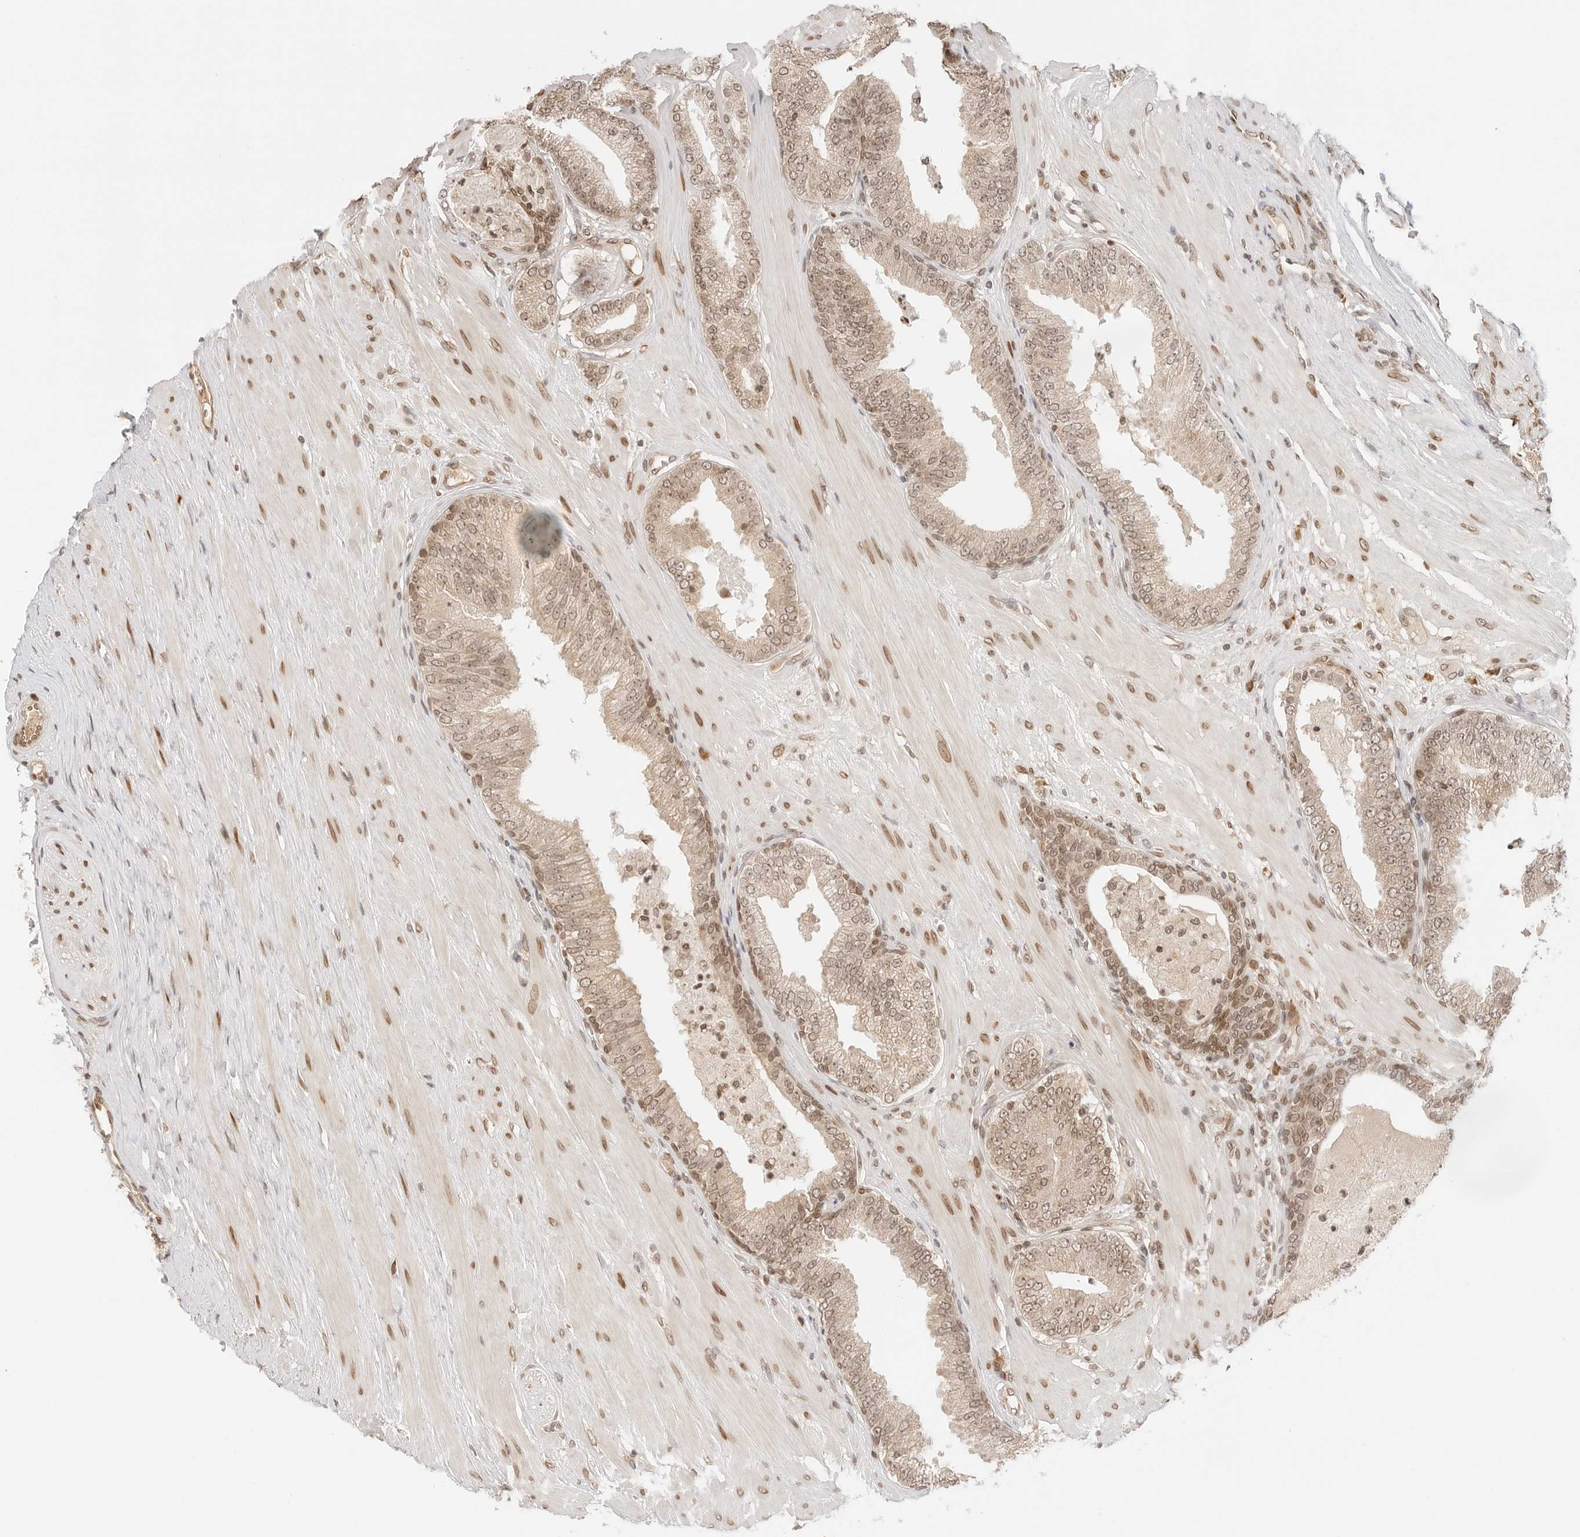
{"staining": {"intensity": "moderate", "quantity": ">75%", "location": "cytoplasmic/membranous,nuclear"}, "tissue": "prostate cancer", "cell_type": "Tumor cells", "image_type": "cancer", "snomed": [{"axis": "morphology", "description": "Adenocarcinoma, Low grade"}, {"axis": "topography", "description": "Prostate"}], "caption": "Low-grade adenocarcinoma (prostate) stained with DAB (3,3'-diaminobenzidine) immunohistochemistry (IHC) demonstrates medium levels of moderate cytoplasmic/membranous and nuclear expression in about >75% of tumor cells.", "gene": "POLH", "patient": {"sex": "male", "age": 63}}